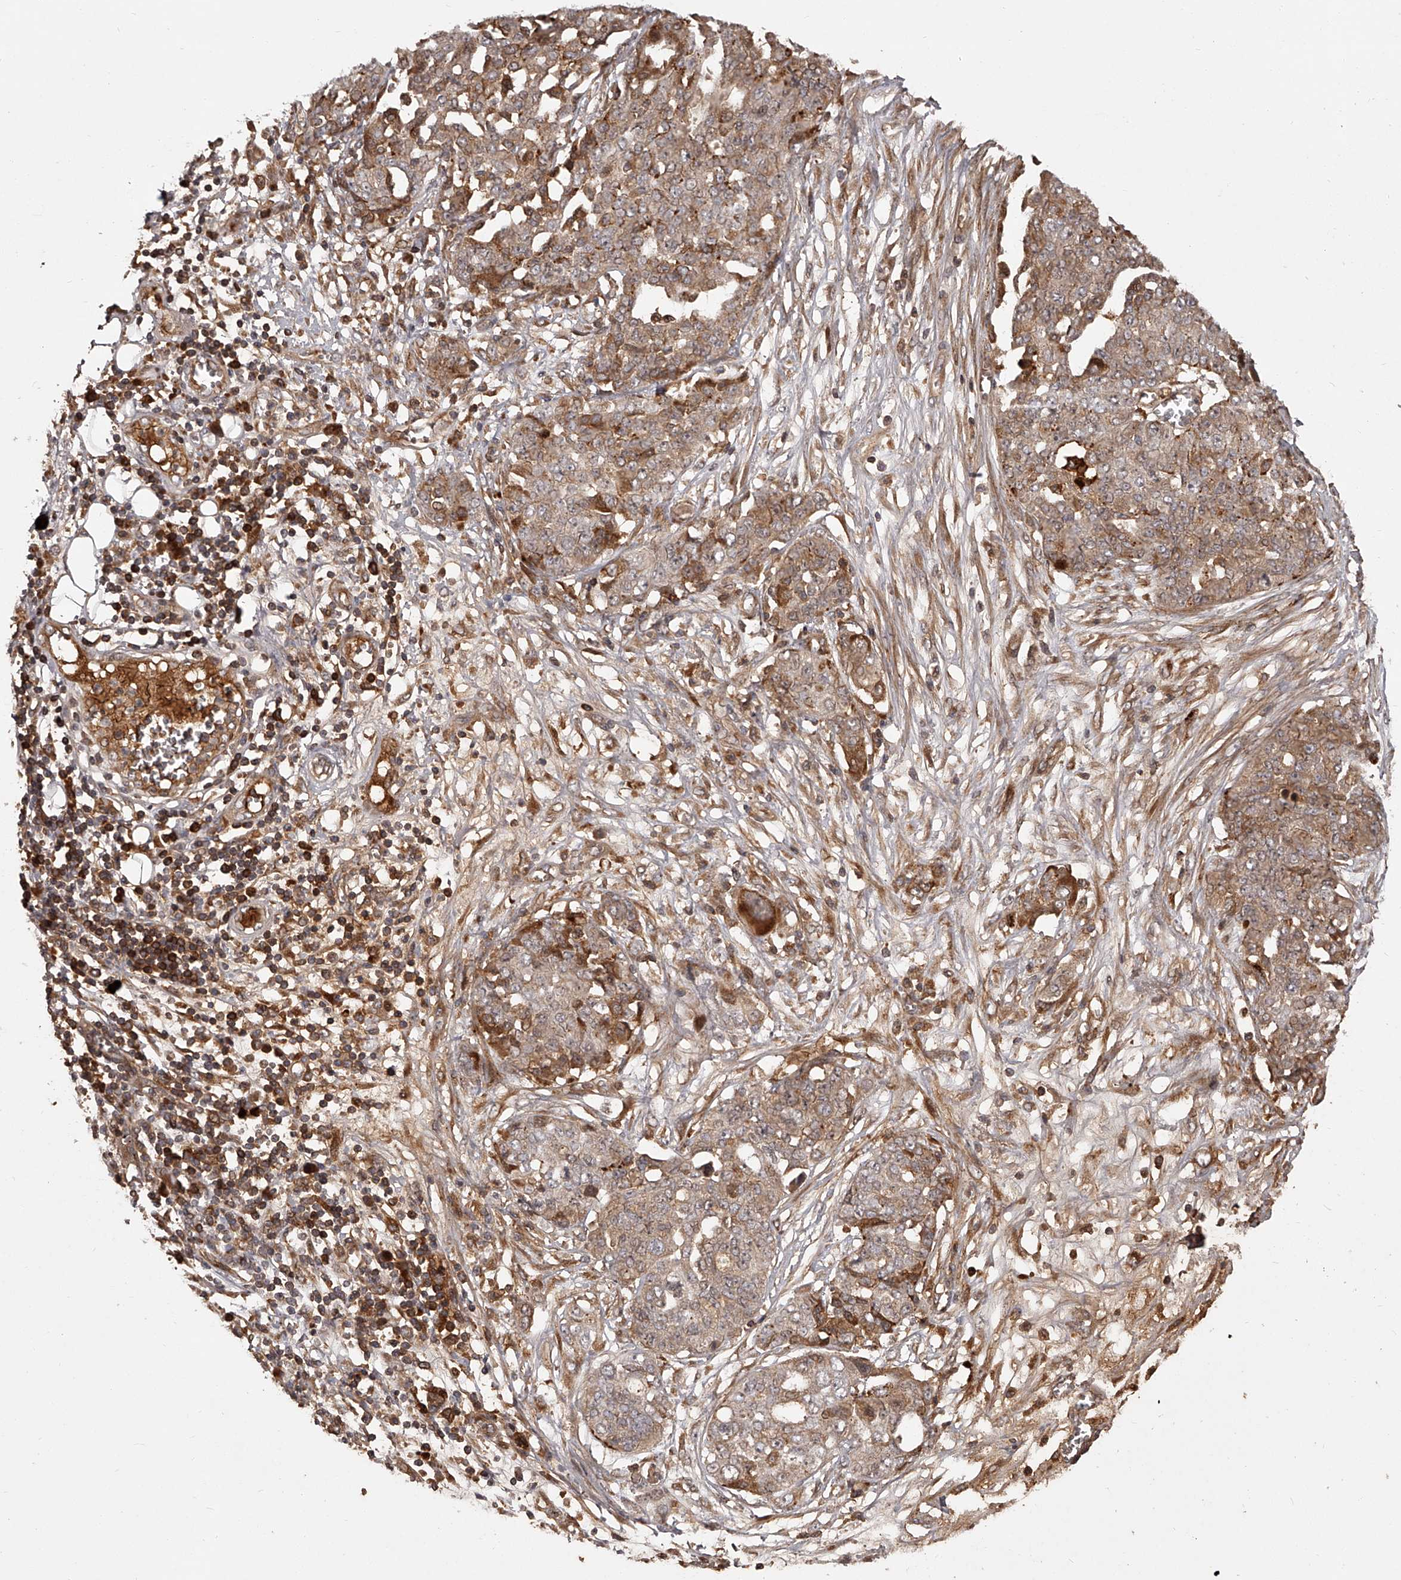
{"staining": {"intensity": "moderate", "quantity": ">75%", "location": "cytoplasmic/membranous"}, "tissue": "ovarian cancer", "cell_type": "Tumor cells", "image_type": "cancer", "snomed": [{"axis": "morphology", "description": "Cystadenocarcinoma, serous, NOS"}, {"axis": "topography", "description": "Soft tissue"}, {"axis": "topography", "description": "Ovary"}], "caption": "Protein staining exhibits moderate cytoplasmic/membranous staining in about >75% of tumor cells in ovarian serous cystadenocarcinoma. Using DAB (brown) and hematoxylin (blue) stains, captured at high magnification using brightfield microscopy.", "gene": "CRYZL1", "patient": {"sex": "female", "age": 57}}